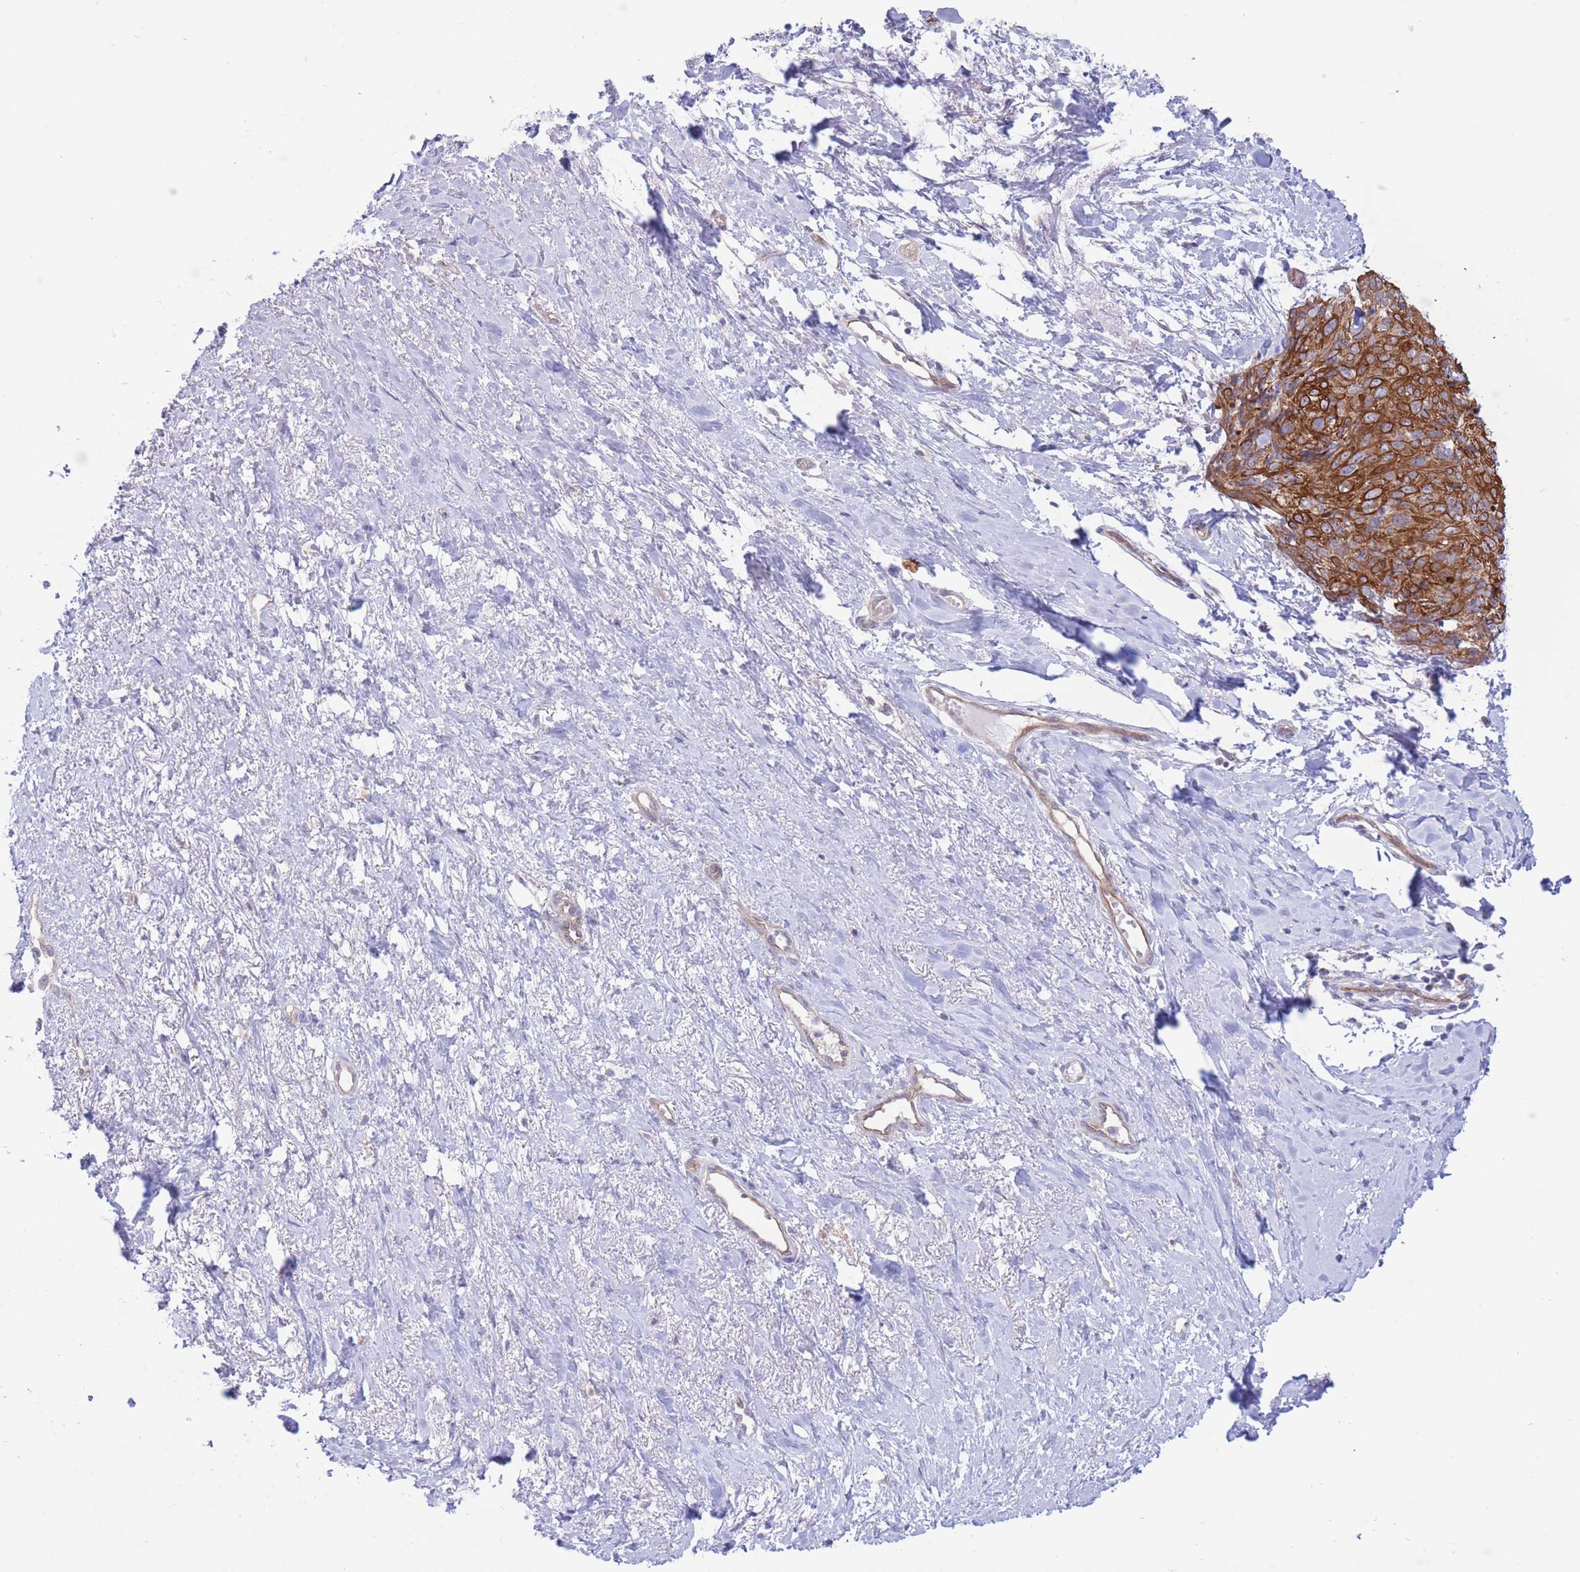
{"staining": {"intensity": "strong", "quantity": ">75%", "location": "cytoplasmic/membranous"}, "tissue": "skin cancer", "cell_type": "Tumor cells", "image_type": "cancer", "snomed": [{"axis": "morphology", "description": "Squamous cell carcinoma, NOS"}, {"axis": "topography", "description": "Skin"}, {"axis": "topography", "description": "Vulva"}], "caption": "Tumor cells exhibit strong cytoplasmic/membranous staining in approximately >75% of cells in skin cancer.", "gene": "MRPS31", "patient": {"sex": "female", "age": 85}}